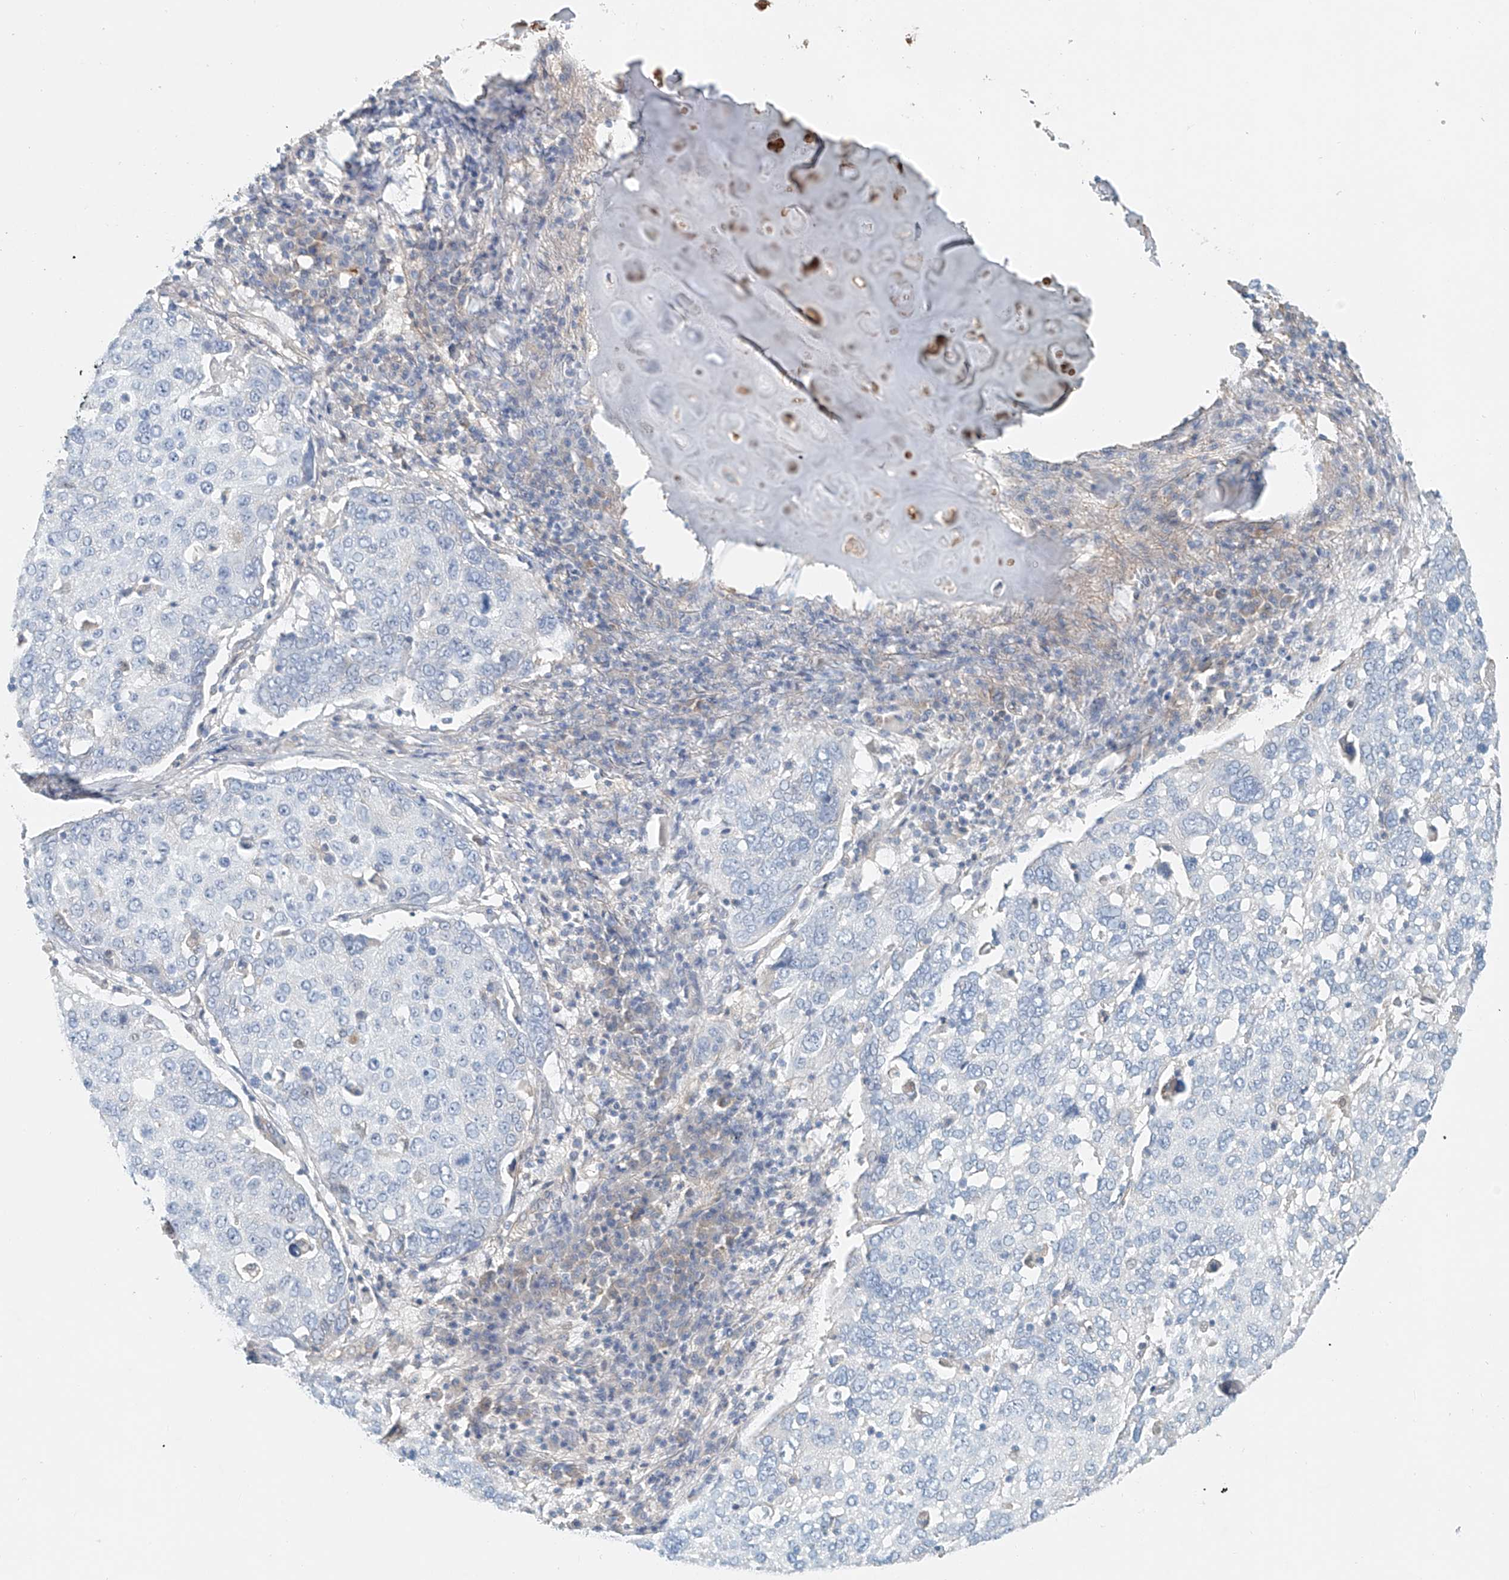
{"staining": {"intensity": "negative", "quantity": "none", "location": "none"}, "tissue": "lung cancer", "cell_type": "Tumor cells", "image_type": "cancer", "snomed": [{"axis": "morphology", "description": "Squamous cell carcinoma, NOS"}, {"axis": "topography", "description": "Lung"}], "caption": "A photomicrograph of squamous cell carcinoma (lung) stained for a protein demonstrates no brown staining in tumor cells. The staining is performed using DAB (3,3'-diaminobenzidine) brown chromogen with nuclei counter-stained in using hematoxylin.", "gene": "FRYL", "patient": {"sex": "male", "age": 65}}